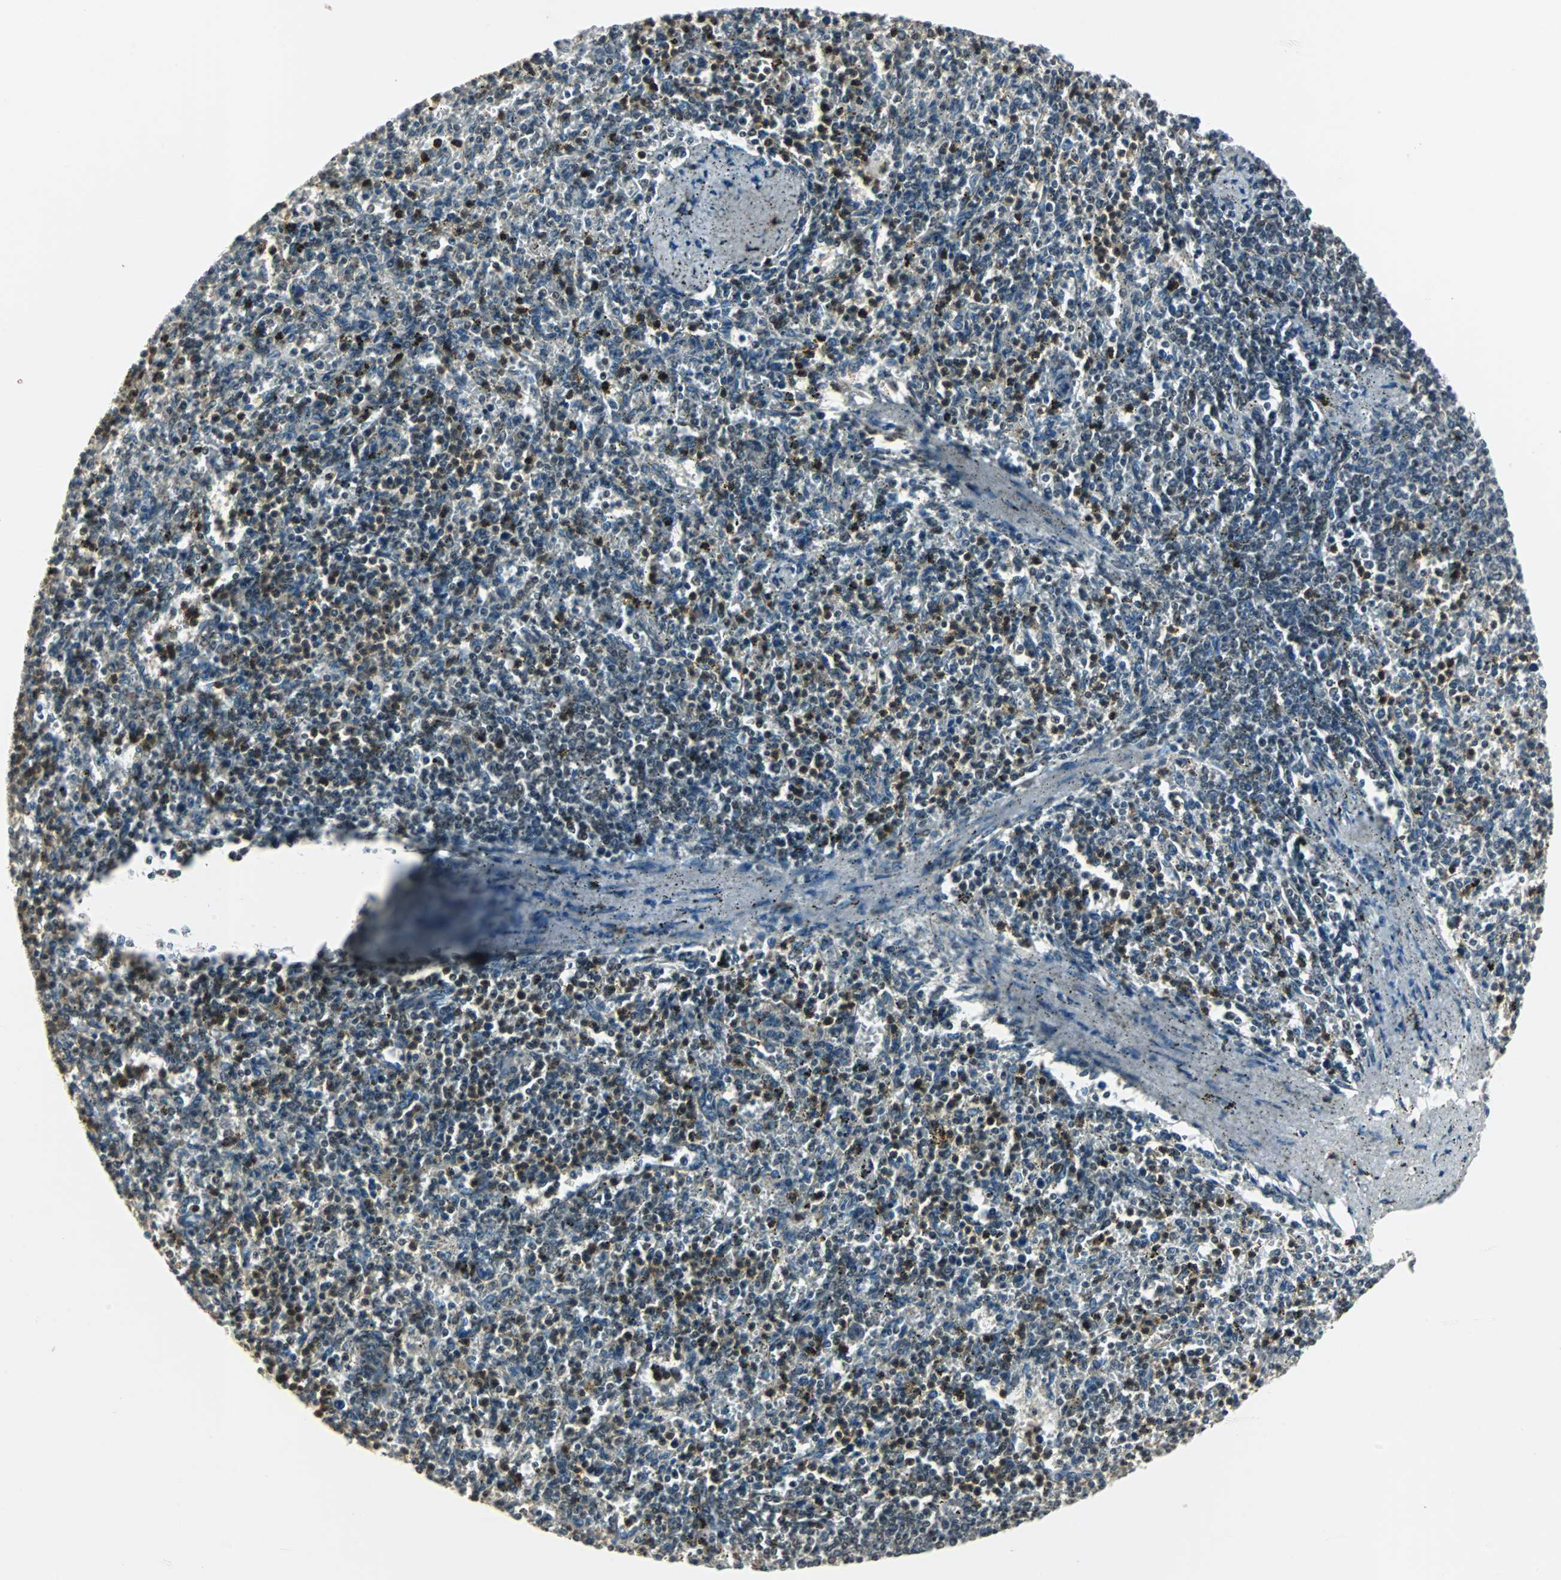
{"staining": {"intensity": "strong", "quantity": "<25%", "location": "nuclear"}, "tissue": "spleen", "cell_type": "Cells in red pulp", "image_type": "normal", "snomed": [{"axis": "morphology", "description": "Normal tissue, NOS"}, {"axis": "topography", "description": "Spleen"}], "caption": "Spleen stained for a protein (brown) exhibits strong nuclear positive staining in approximately <25% of cells in red pulp.", "gene": "MED4", "patient": {"sex": "male", "age": 72}}